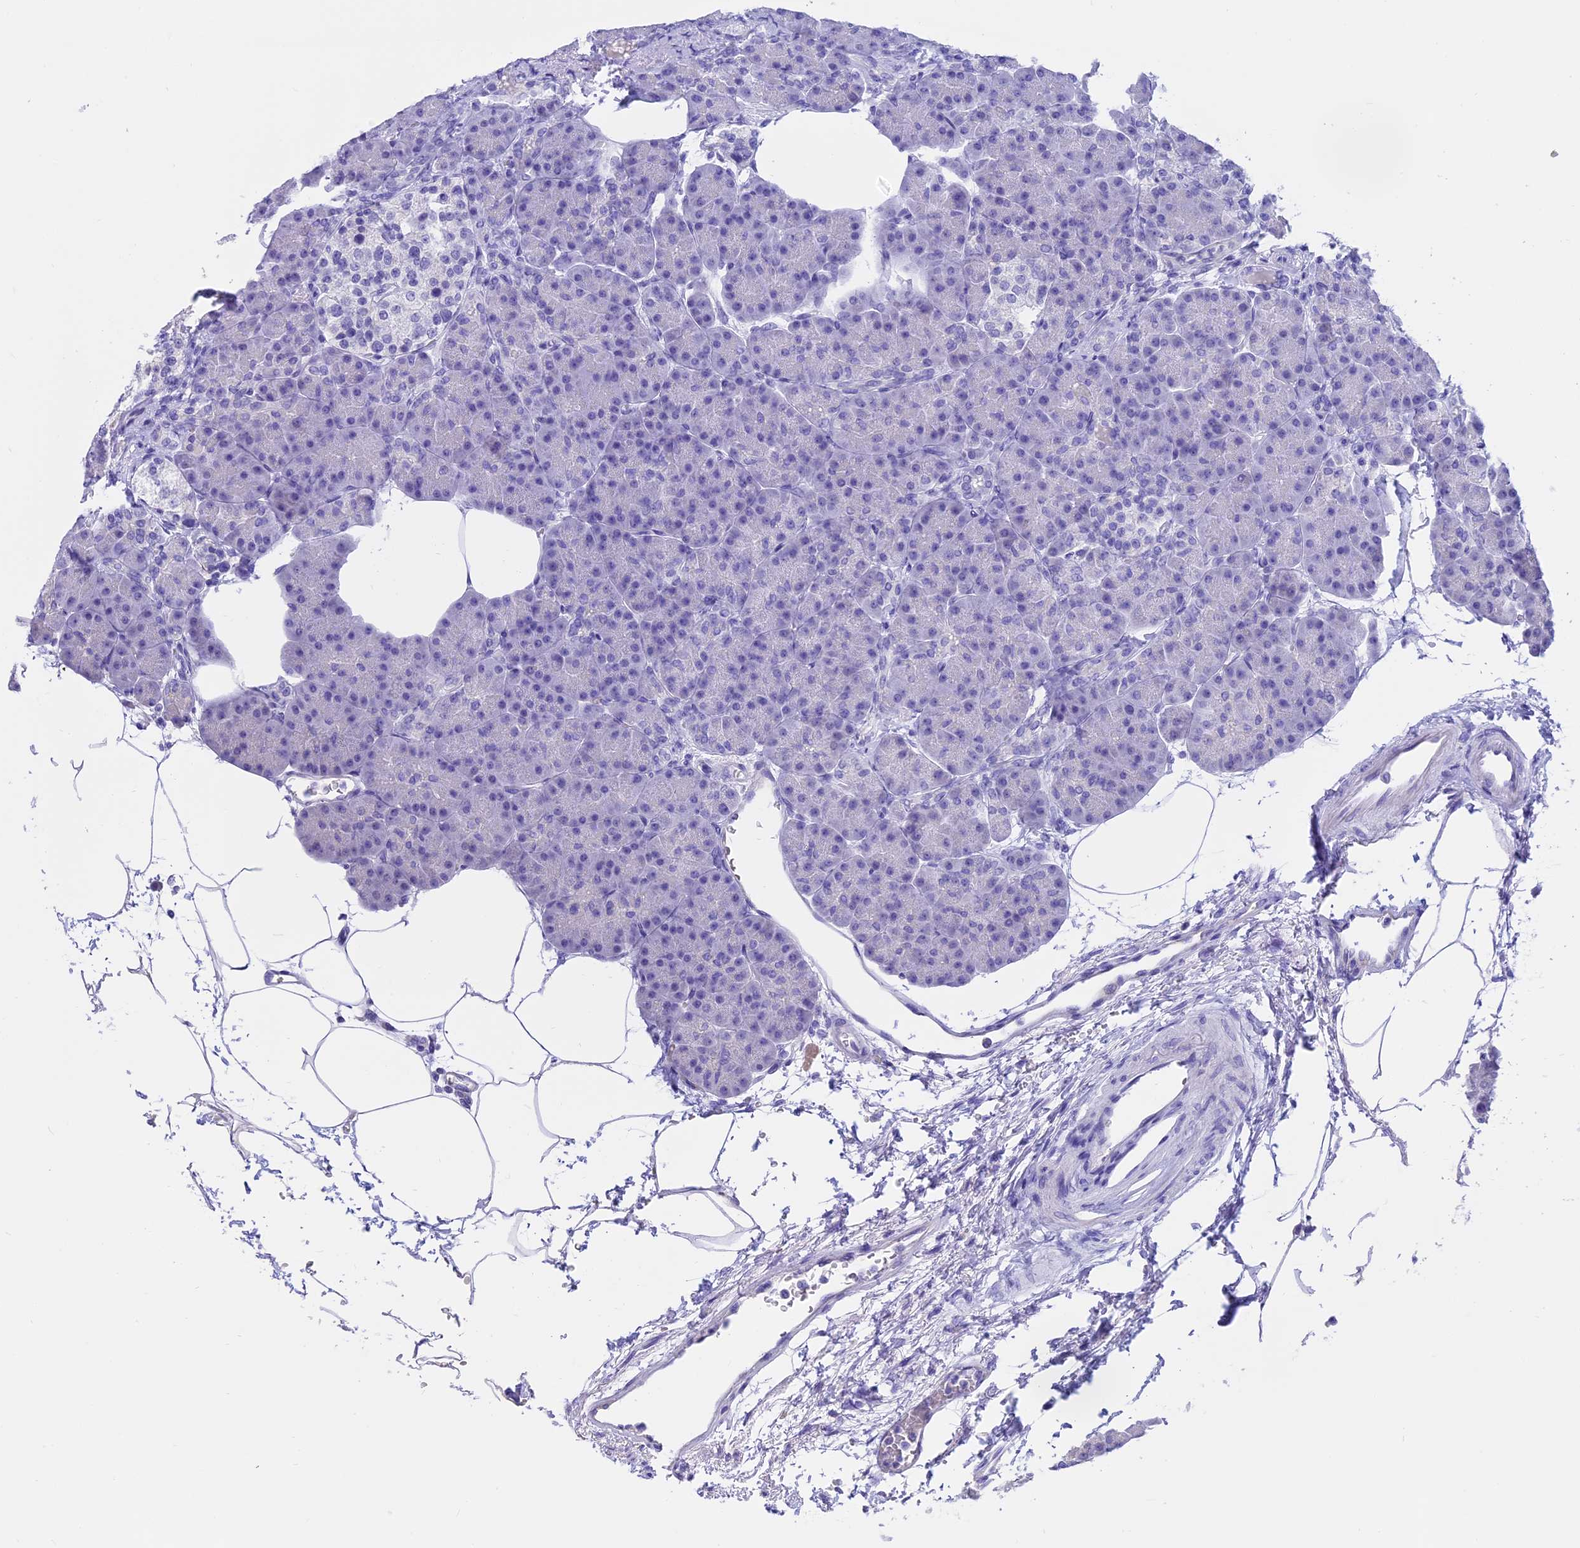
{"staining": {"intensity": "negative", "quantity": "none", "location": "none"}, "tissue": "pancreas", "cell_type": "Exocrine glandular cells", "image_type": "normal", "snomed": [{"axis": "morphology", "description": "Normal tissue, NOS"}, {"axis": "topography", "description": "Pancreas"}], "caption": "Photomicrograph shows no protein expression in exocrine glandular cells of normal pancreas.", "gene": "WFDC2", "patient": {"sex": "female", "age": 70}}